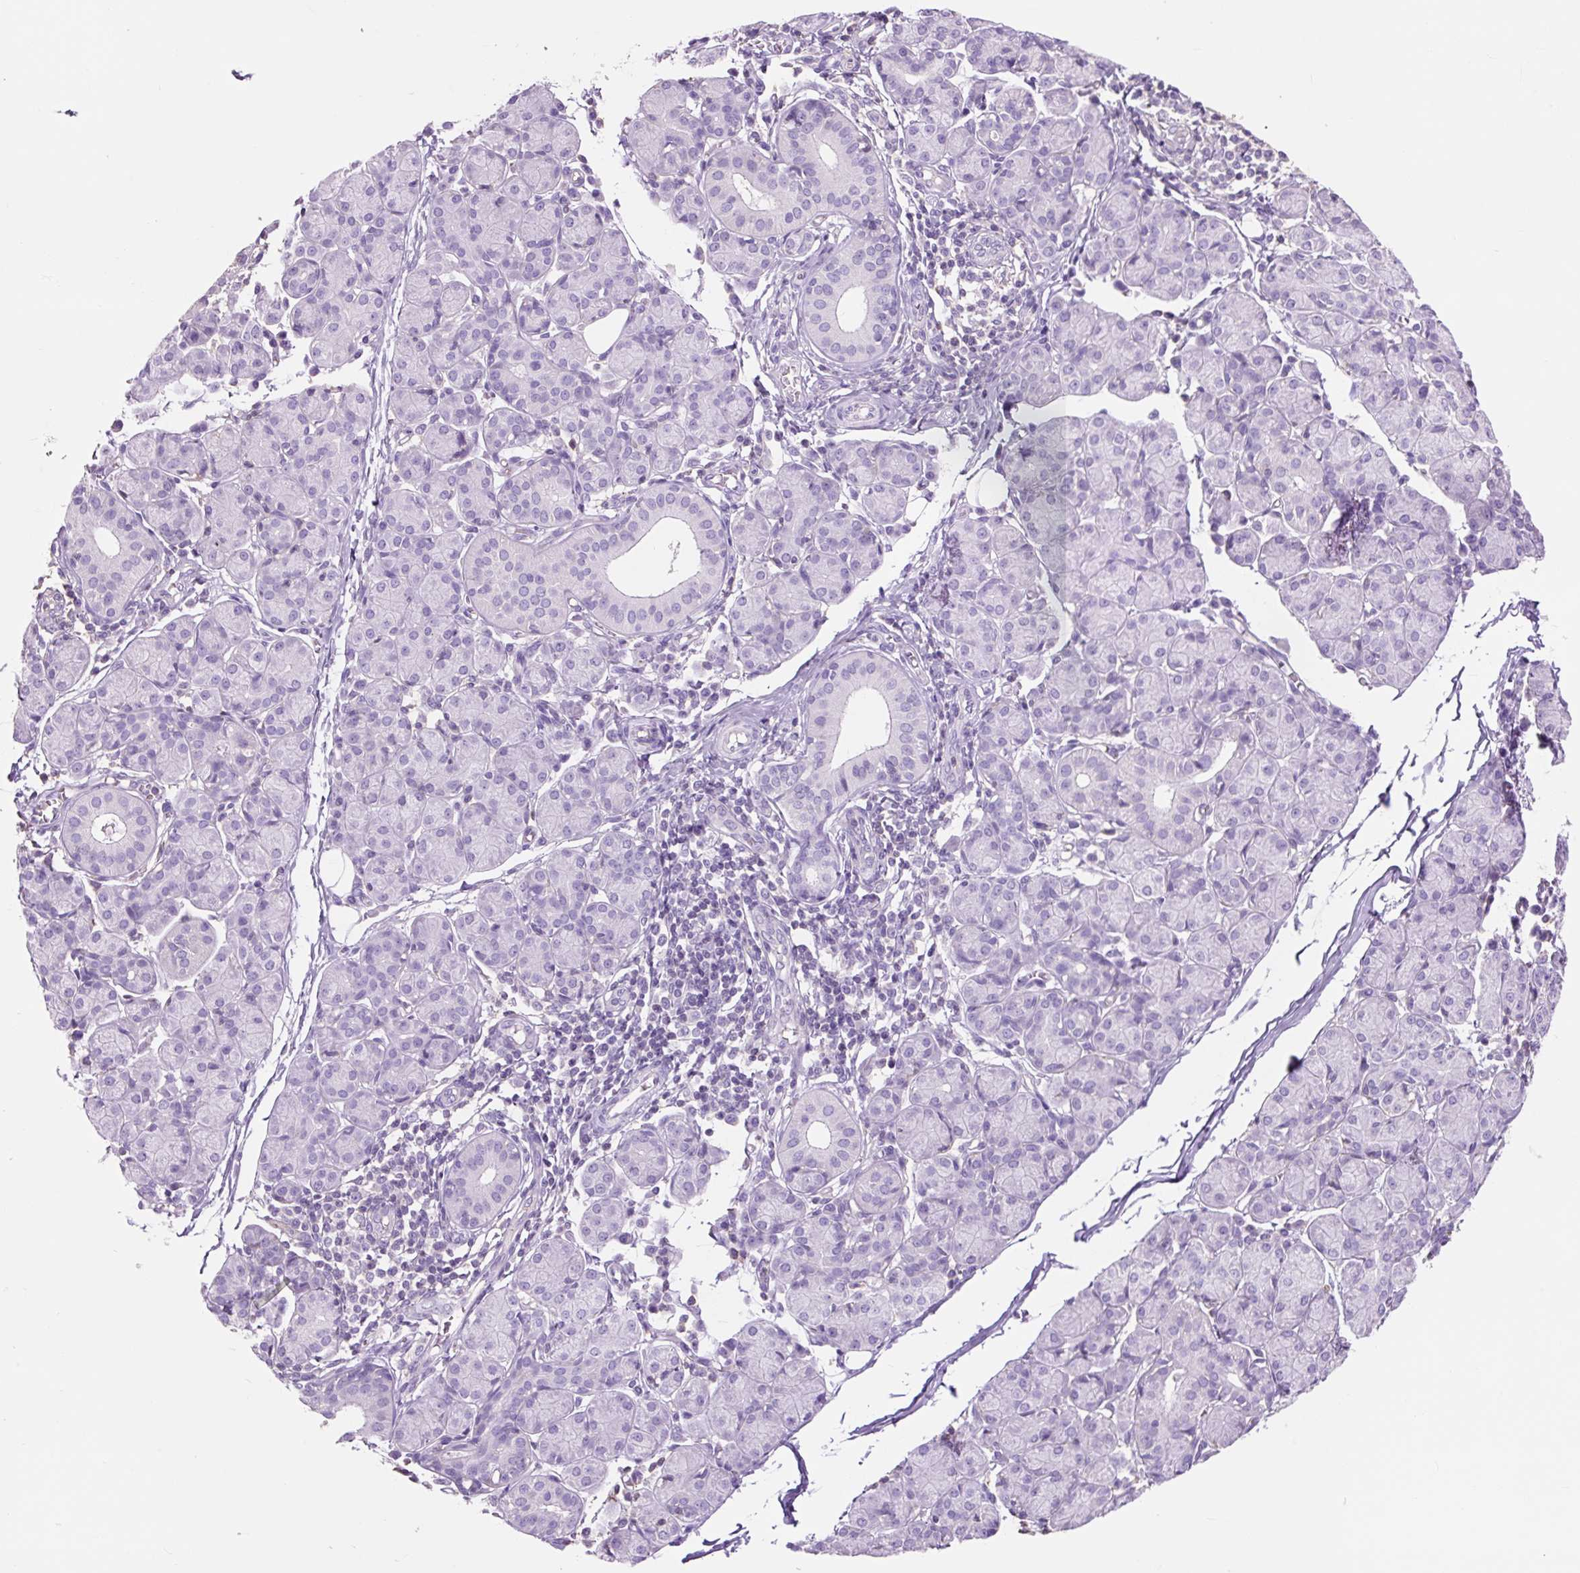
{"staining": {"intensity": "negative", "quantity": "none", "location": "none"}, "tissue": "salivary gland", "cell_type": "Glandular cells", "image_type": "normal", "snomed": [{"axis": "morphology", "description": "Normal tissue, NOS"}, {"axis": "morphology", "description": "Inflammation, NOS"}, {"axis": "topography", "description": "Lymph node"}, {"axis": "topography", "description": "Salivary gland"}], "caption": "IHC micrograph of normal salivary gland stained for a protein (brown), which exhibits no staining in glandular cells. (DAB (3,3'-diaminobenzidine) immunohistochemistry (IHC) visualized using brightfield microscopy, high magnification).", "gene": "OR10A7", "patient": {"sex": "male", "age": 3}}